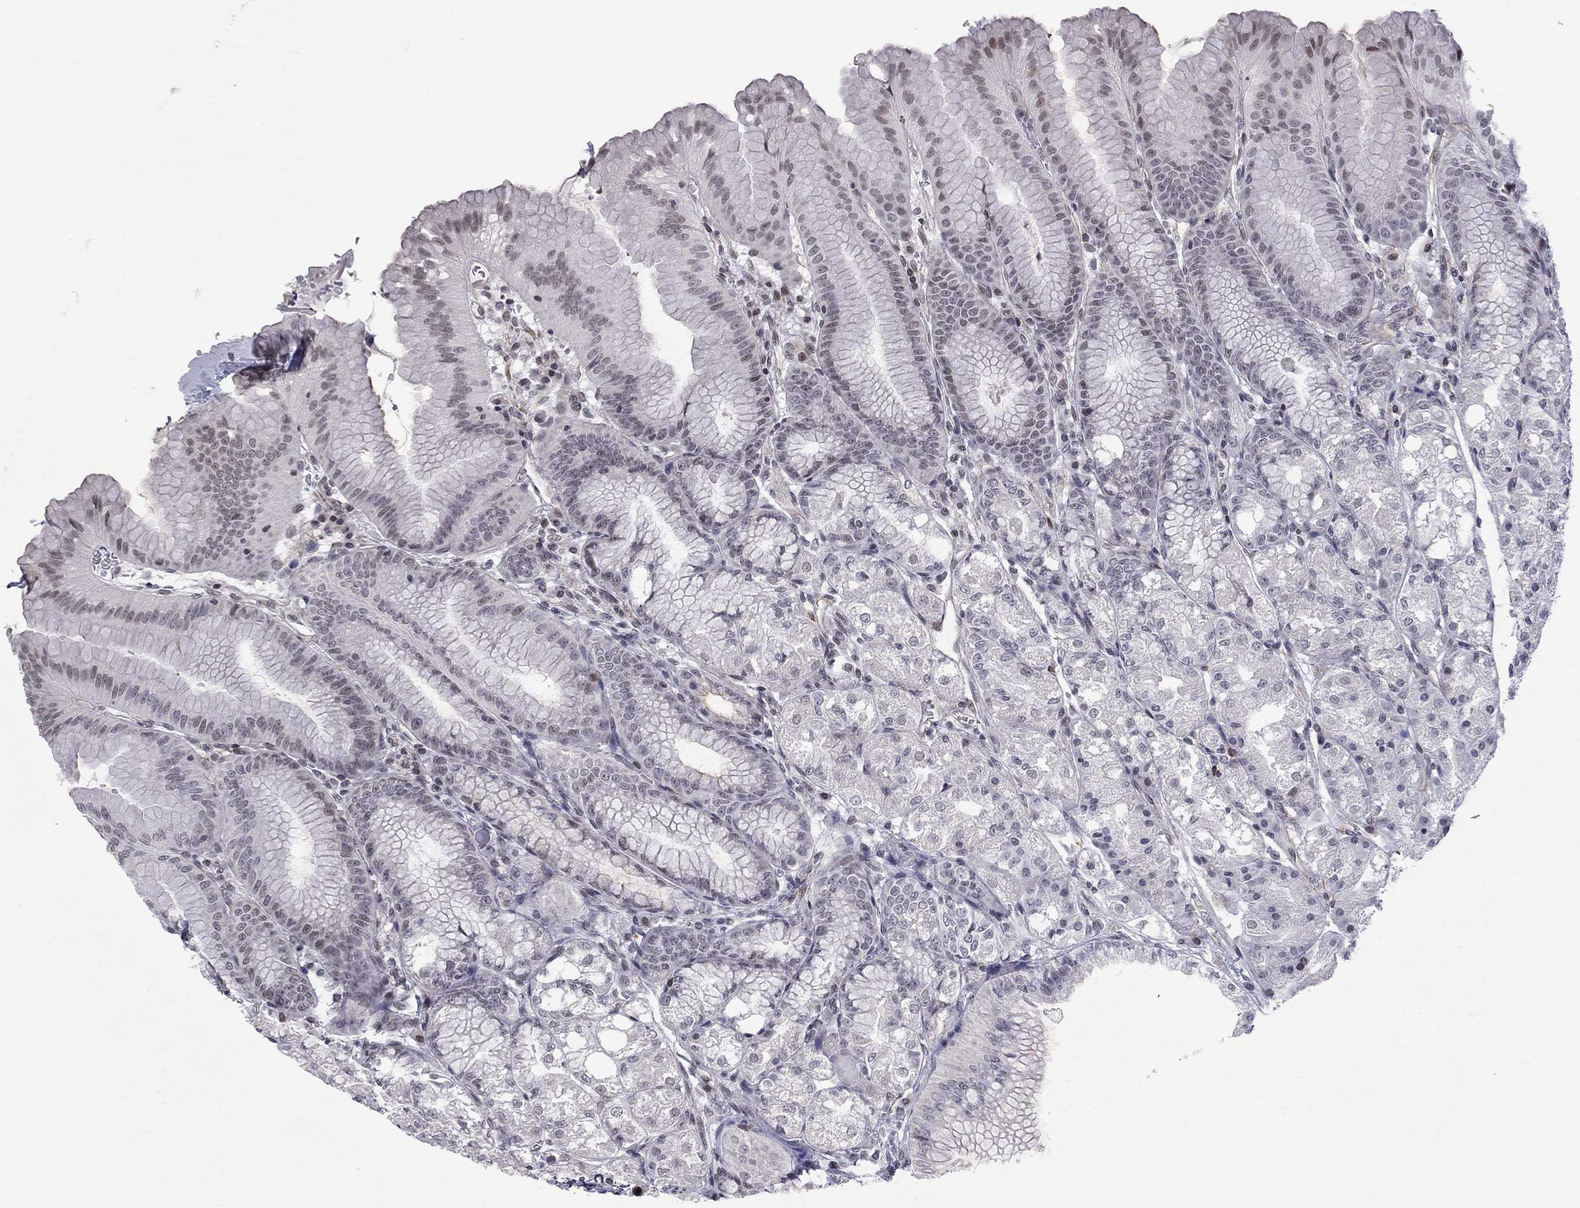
{"staining": {"intensity": "moderate", "quantity": "<25%", "location": "nuclear"}, "tissue": "stomach", "cell_type": "Glandular cells", "image_type": "normal", "snomed": [{"axis": "morphology", "description": "Normal tissue, NOS"}, {"axis": "topography", "description": "Stomach"}], "caption": "Immunohistochemistry (IHC) image of unremarkable stomach: stomach stained using IHC displays low levels of moderate protein expression localized specifically in the nuclear of glandular cells, appearing as a nuclear brown color.", "gene": "MTNR1B", "patient": {"sex": "male", "age": 71}}